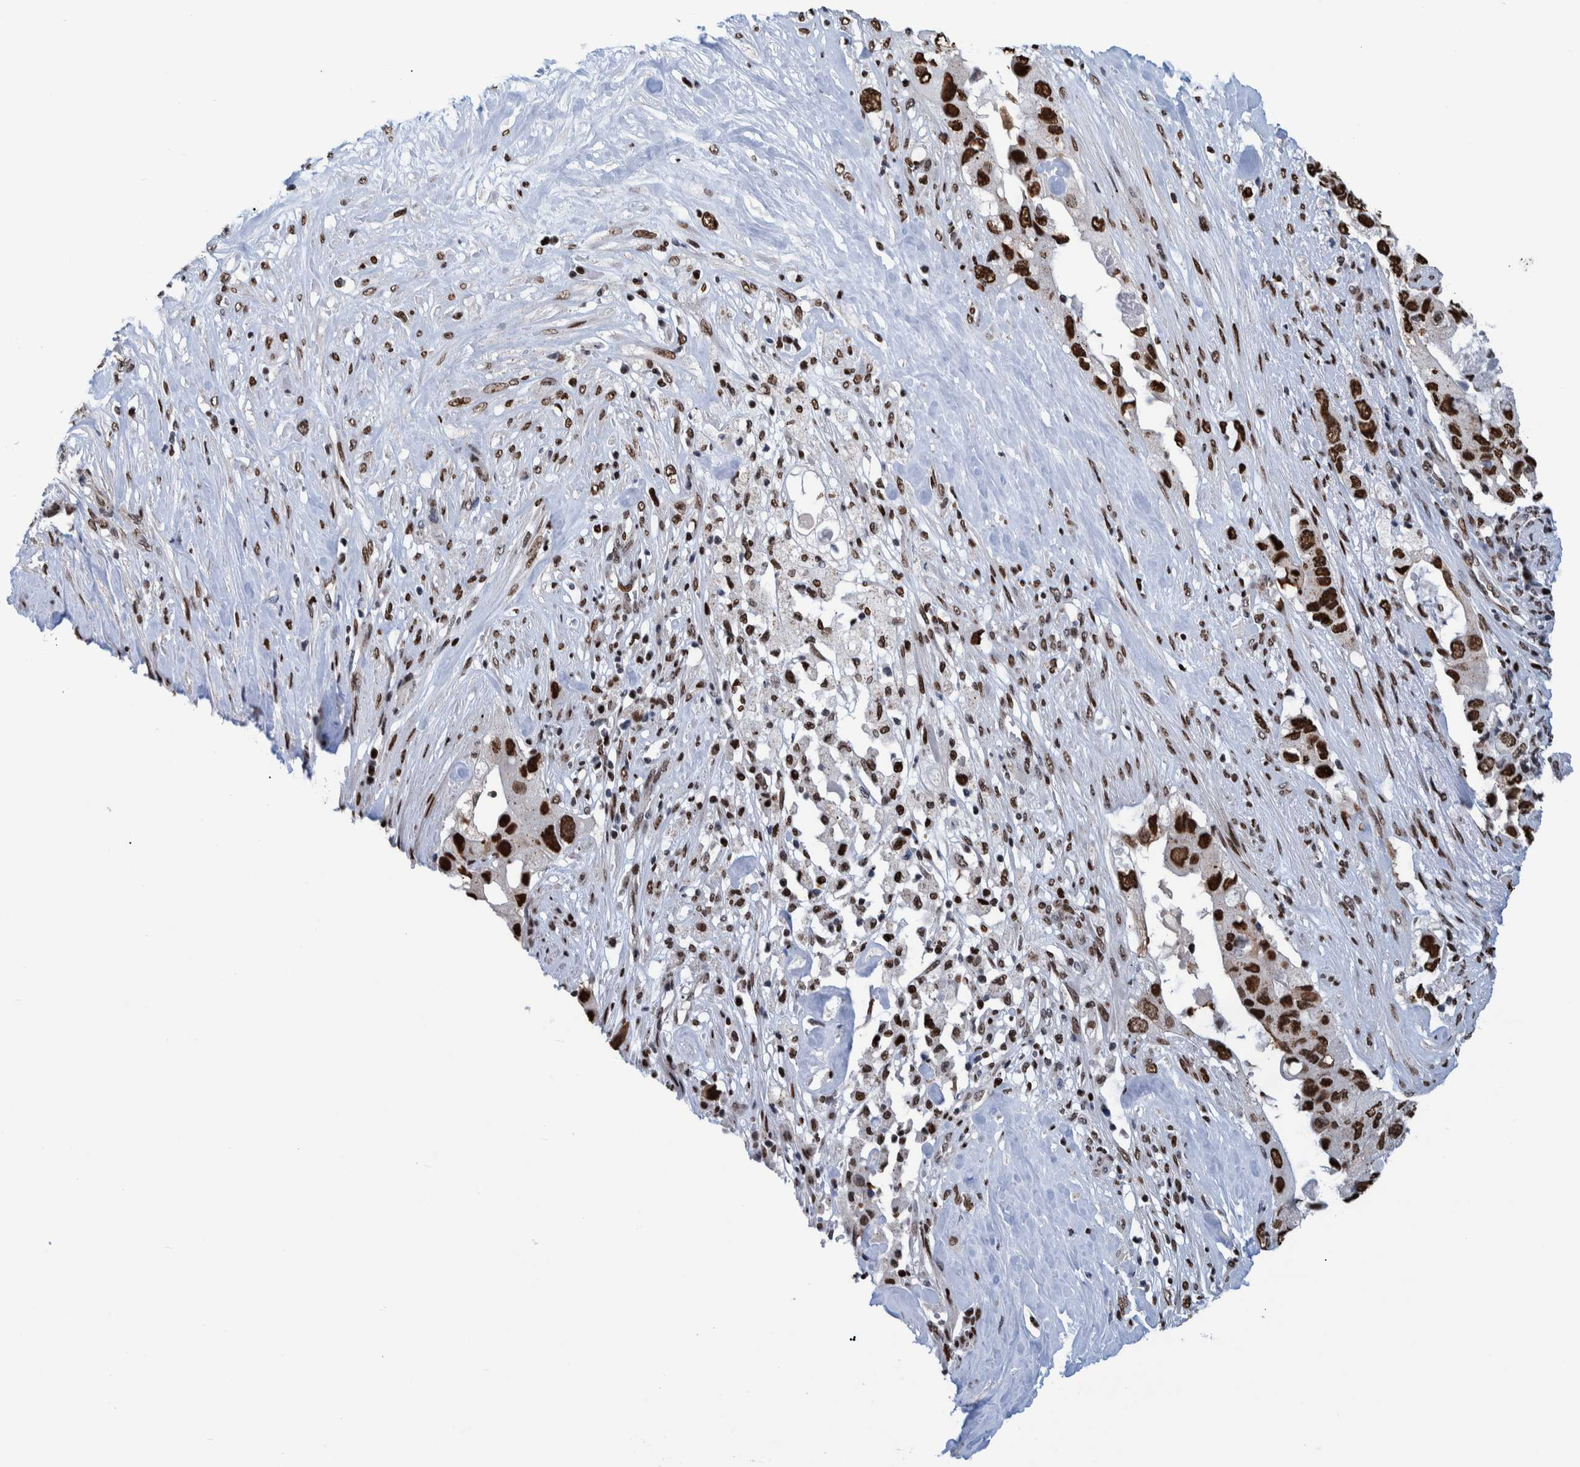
{"staining": {"intensity": "strong", "quantity": ">75%", "location": "nuclear"}, "tissue": "pancreatic cancer", "cell_type": "Tumor cells", "image_type": "cancer", "snomed": [{"axis": "morphology", "description": "Adenocarcinoma, NOS"}, {"axis": "topography", "description": "Pancreas"}], "caption": "Approximately >75% of tumor cells in pancreatic cancer show strong nuclear protein expression as visualized by brown immunohistochemical staining.", "gene": "HEATR9", "patient": {"sex": "female", "age": 56}}